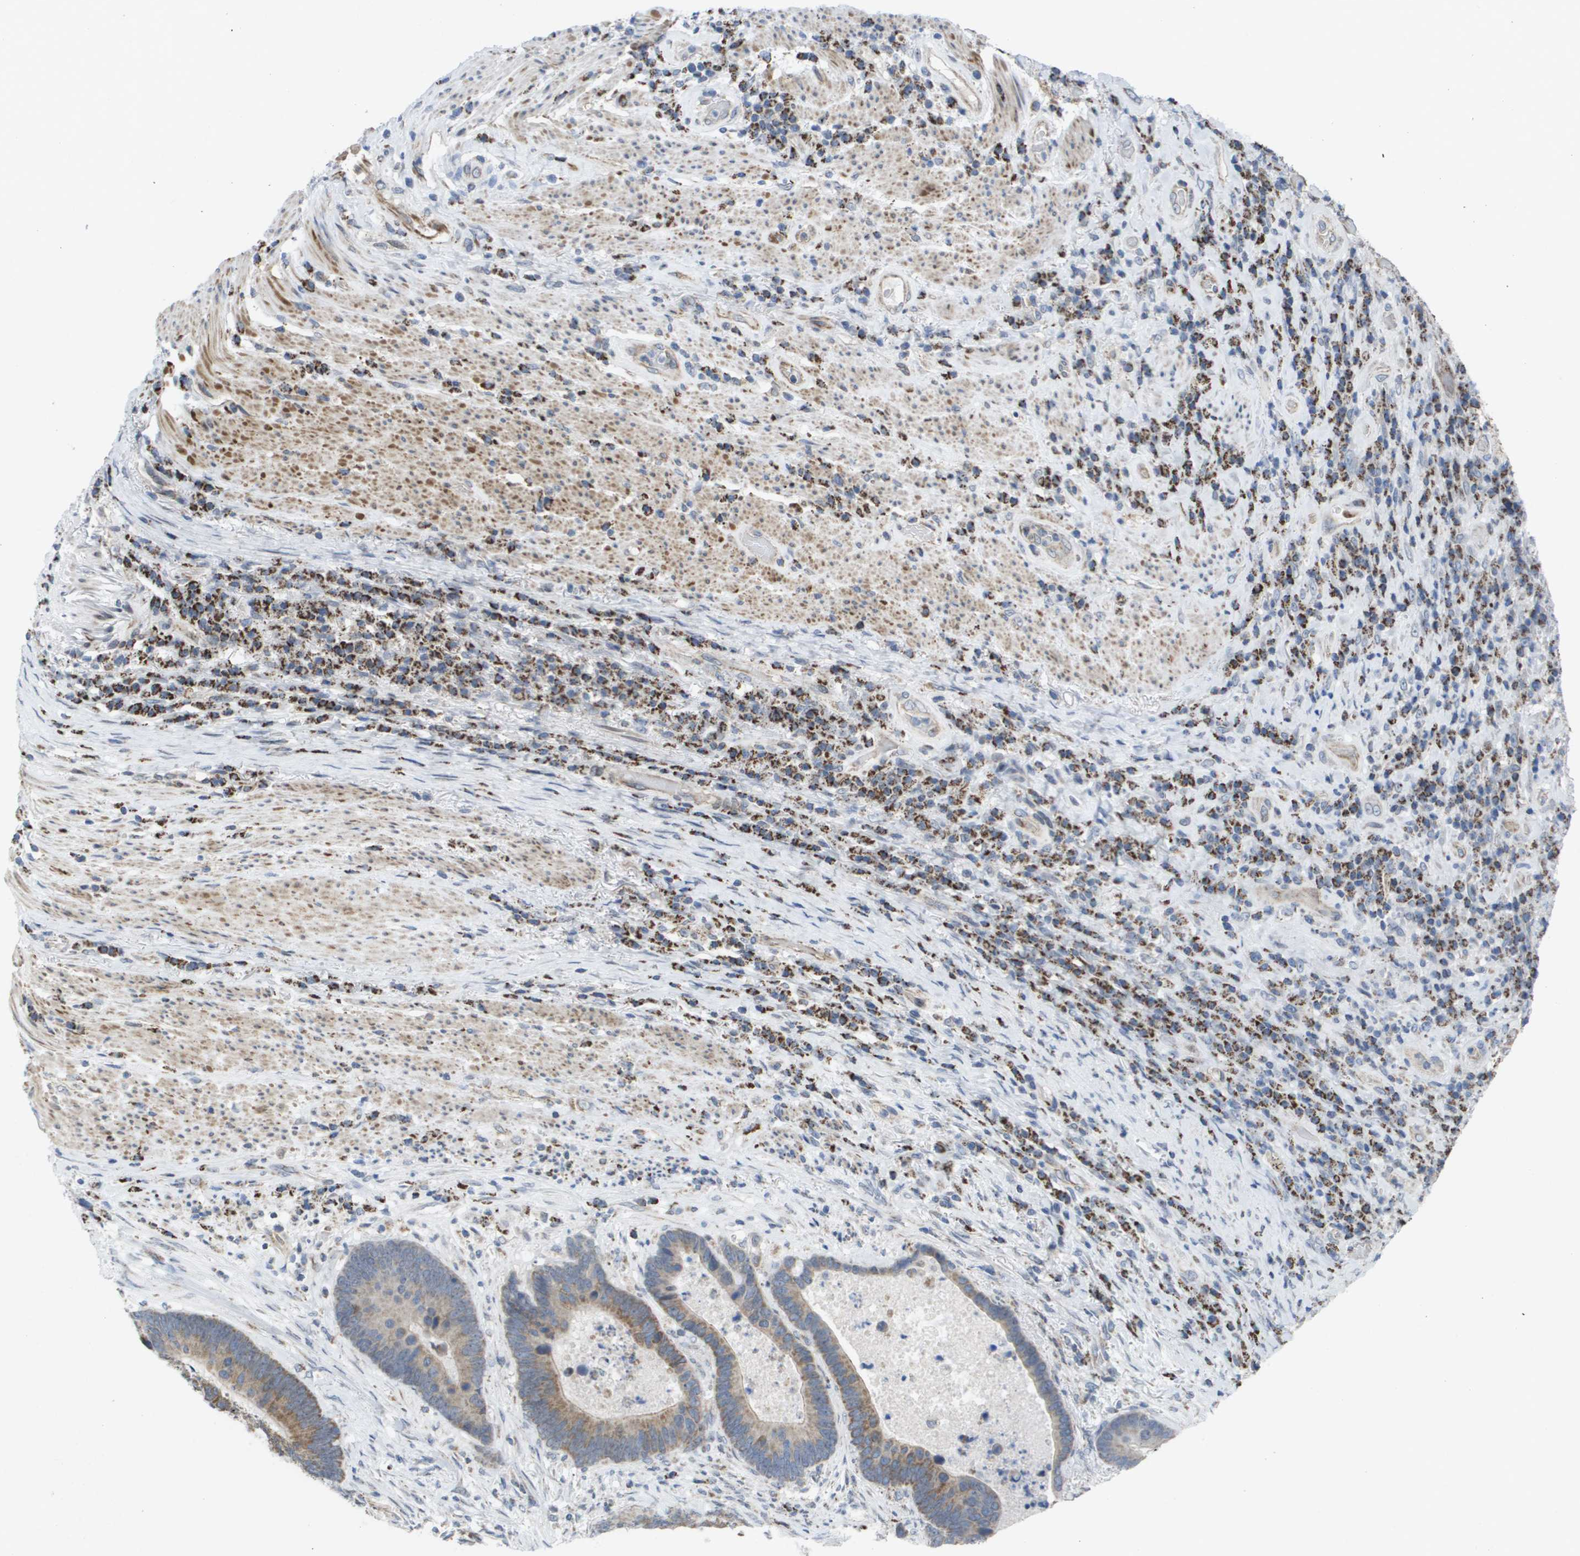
{"staining": {"intensity": "moderate", "quantity": "25%-75%", "location": "cytoplasmic/membranous"}, "tissue": "colorectal cancer", "cell_type": "Tumor cells", "image_type": "cancer", "snomed": [{"axis": "morphology", "description": "Adenocarcinoma, NOS"}, {"axis": "topography", "description": "Rectum"}], "caption": "High-magnification brightfield microscopy of colorectal cancer stained with DAB (3,3'-diaminobenzidine) (brown) and counterstained with hematoxylin (blue). tumor cells exhibit moderate cytoplasmic/membranous positivity is identified in about25%-75% of cells.", "gene": "TMEM223", "patient": {"sex": "male", "age": 51}}